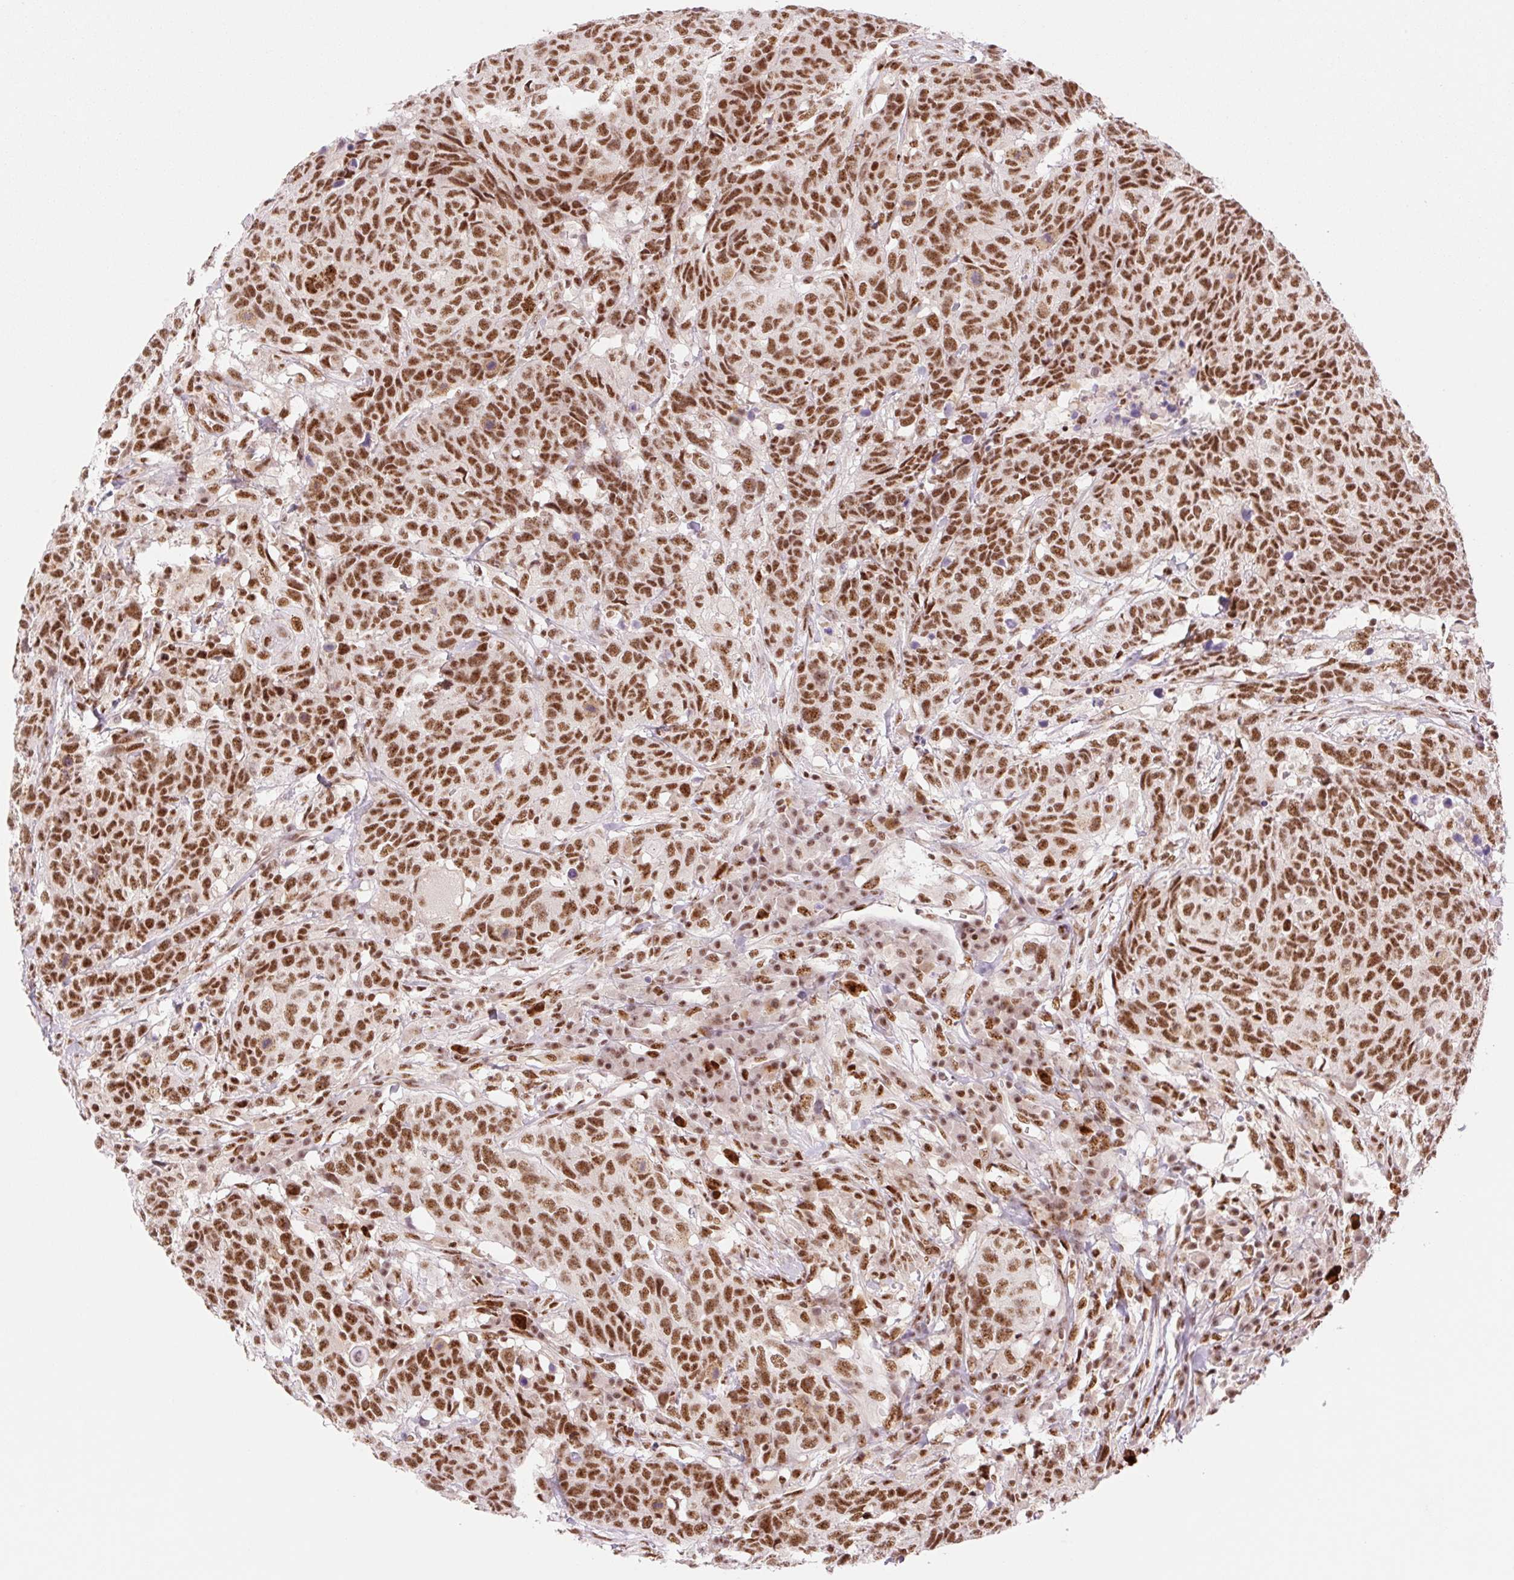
{"staining": {"intensity": "strong", "quantity": ">75%", "location": "nuclear"}, "tissue": "head and neck cancer", "cell_type": "Tumor cells", "image_type": "cancer", "snomed": [{"axis": "morphology", "description": "Normal tissue, NOS"}, {"axis": "morphology", "description": "Squamous cell carcinoma, NOS"}, {"axis": "topography", "description": "Skeletal muscle"}, {"axis": "topography", "description": "Vascular tissue"}, {"axis": "topography", "description": "Peripheral nerve tissue"}, {"axis": "topography", "description": "Head-Neck"}], "caption": "Squamous cell carcinoma (head and neck) was stained to show a protein in brown. There is high levels of strong nuclear staining in approximately >75% of tumor cells.", "gene": "PRDM11", "patient": {"sex": "male", "age": 66}}